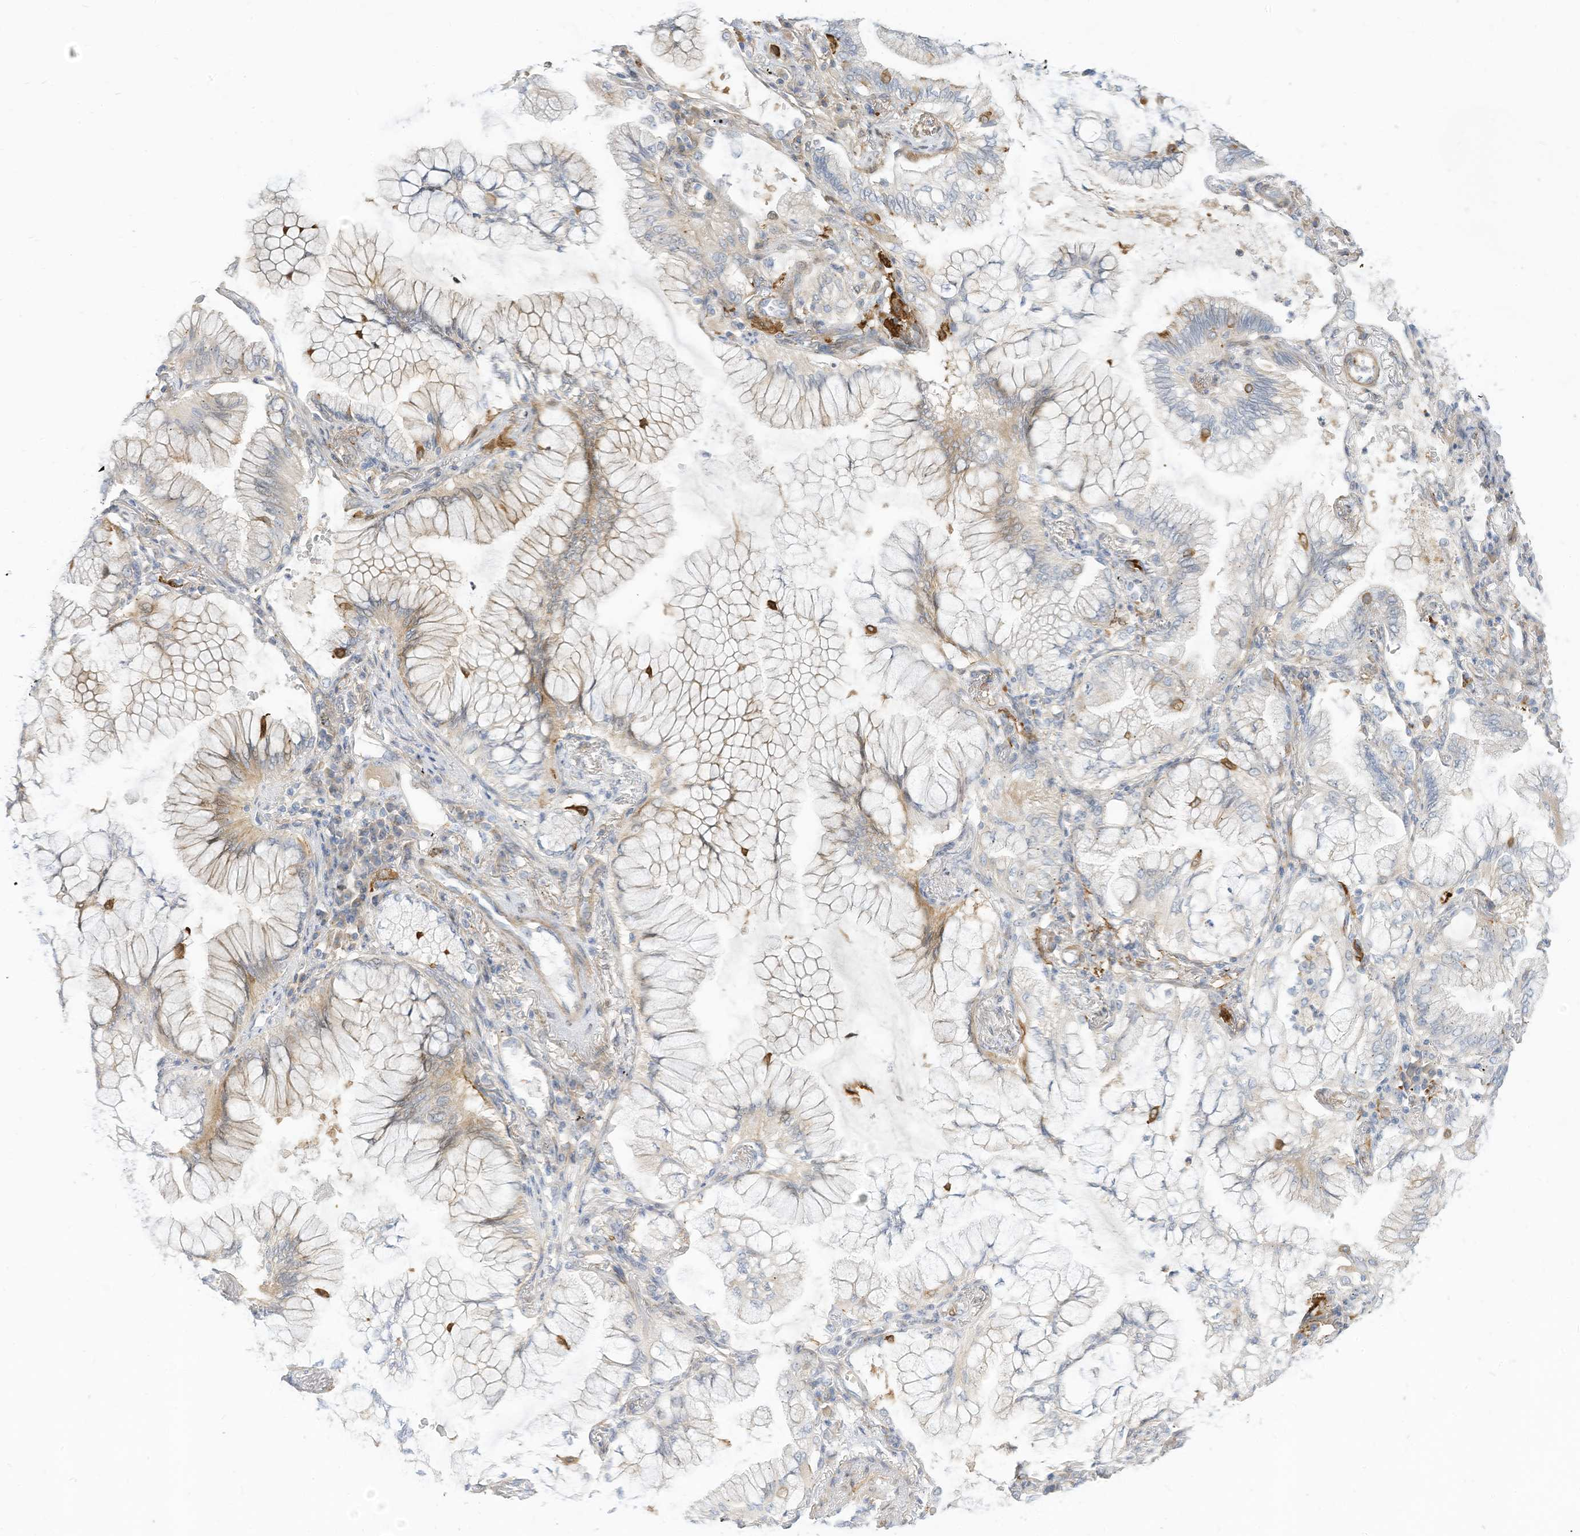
{"staining": {"intensity": "negative", "quantity": "none", "location": "none"}, "tissue": "lung cancer", "cell_type": "Tumor cells", "image_type": "cancer", "snomed": [{"axis": "morphology", "description": "Adenocarcinoma, NOS"}, {"axis": "topography", "description": "Lung"}], "caption": "Micrograph shows no significant protein positivity in tumor cells of lung adenocarcinoma.", "gene": "ATP13A1", "patient": {"sex": "female", "age": 70}}